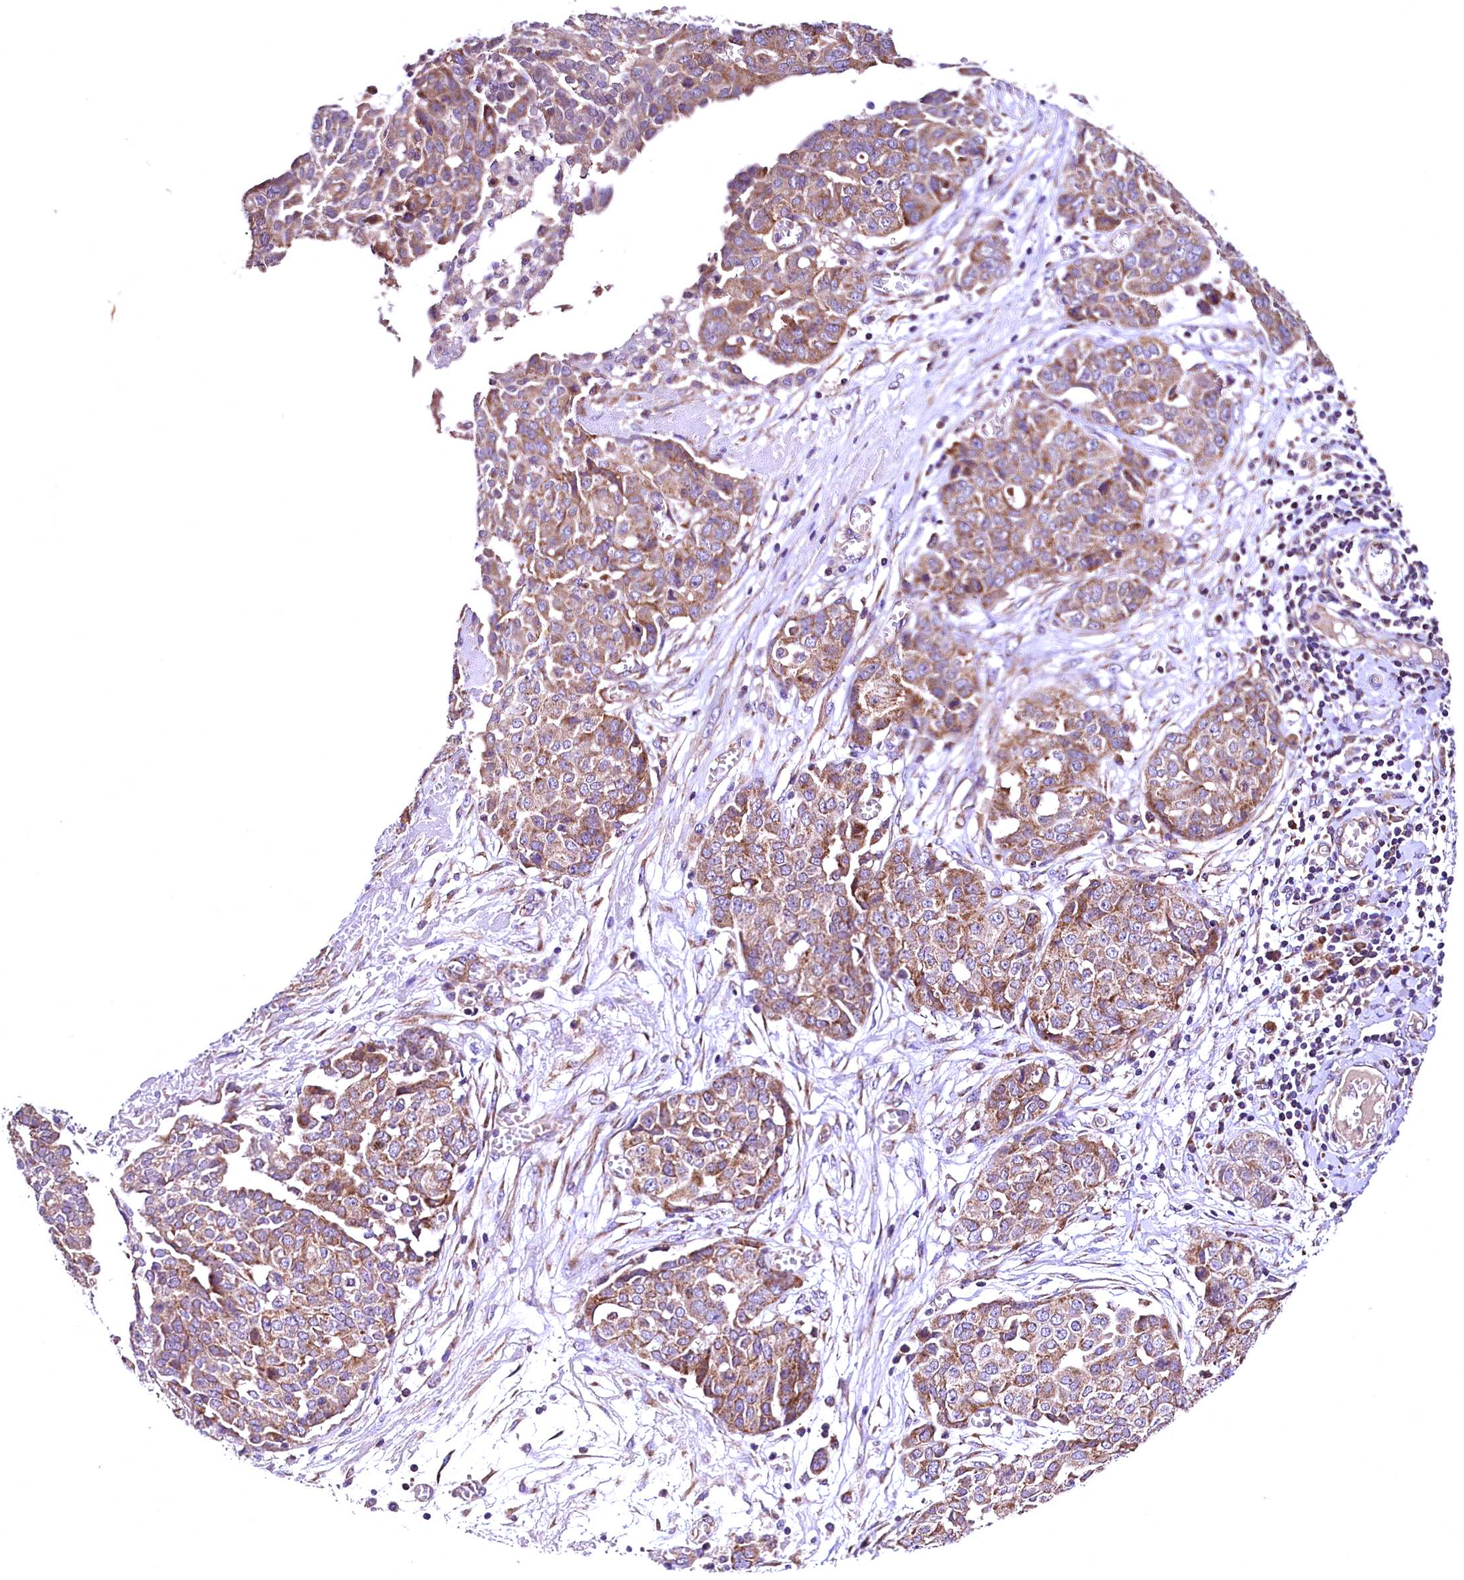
{"staining": {"intensity": "moderate", "quantity": ">75%", "location": "cytoplasmic/membranous"}, "tissue": "ovarian cancer", "cell_type": "Tumor cells", "image_type": "cancer", "snomed": [{"axis": "morphology", "description": "Cystadenocarcinoma, serous, NOS"}, {"axis": "topography", "description": "Soft tissue"}, {"axis": "topography", "description": "Ovary"}], "caption": "Protein expression analysis of human serous cystadenocarcinoma (ovarian) reveals moderate cytoplasmic/membranous positivity in about >75% of tumor cells.", "gene": "MRPL57", "patient": {"sex": "female", "age": 57}}